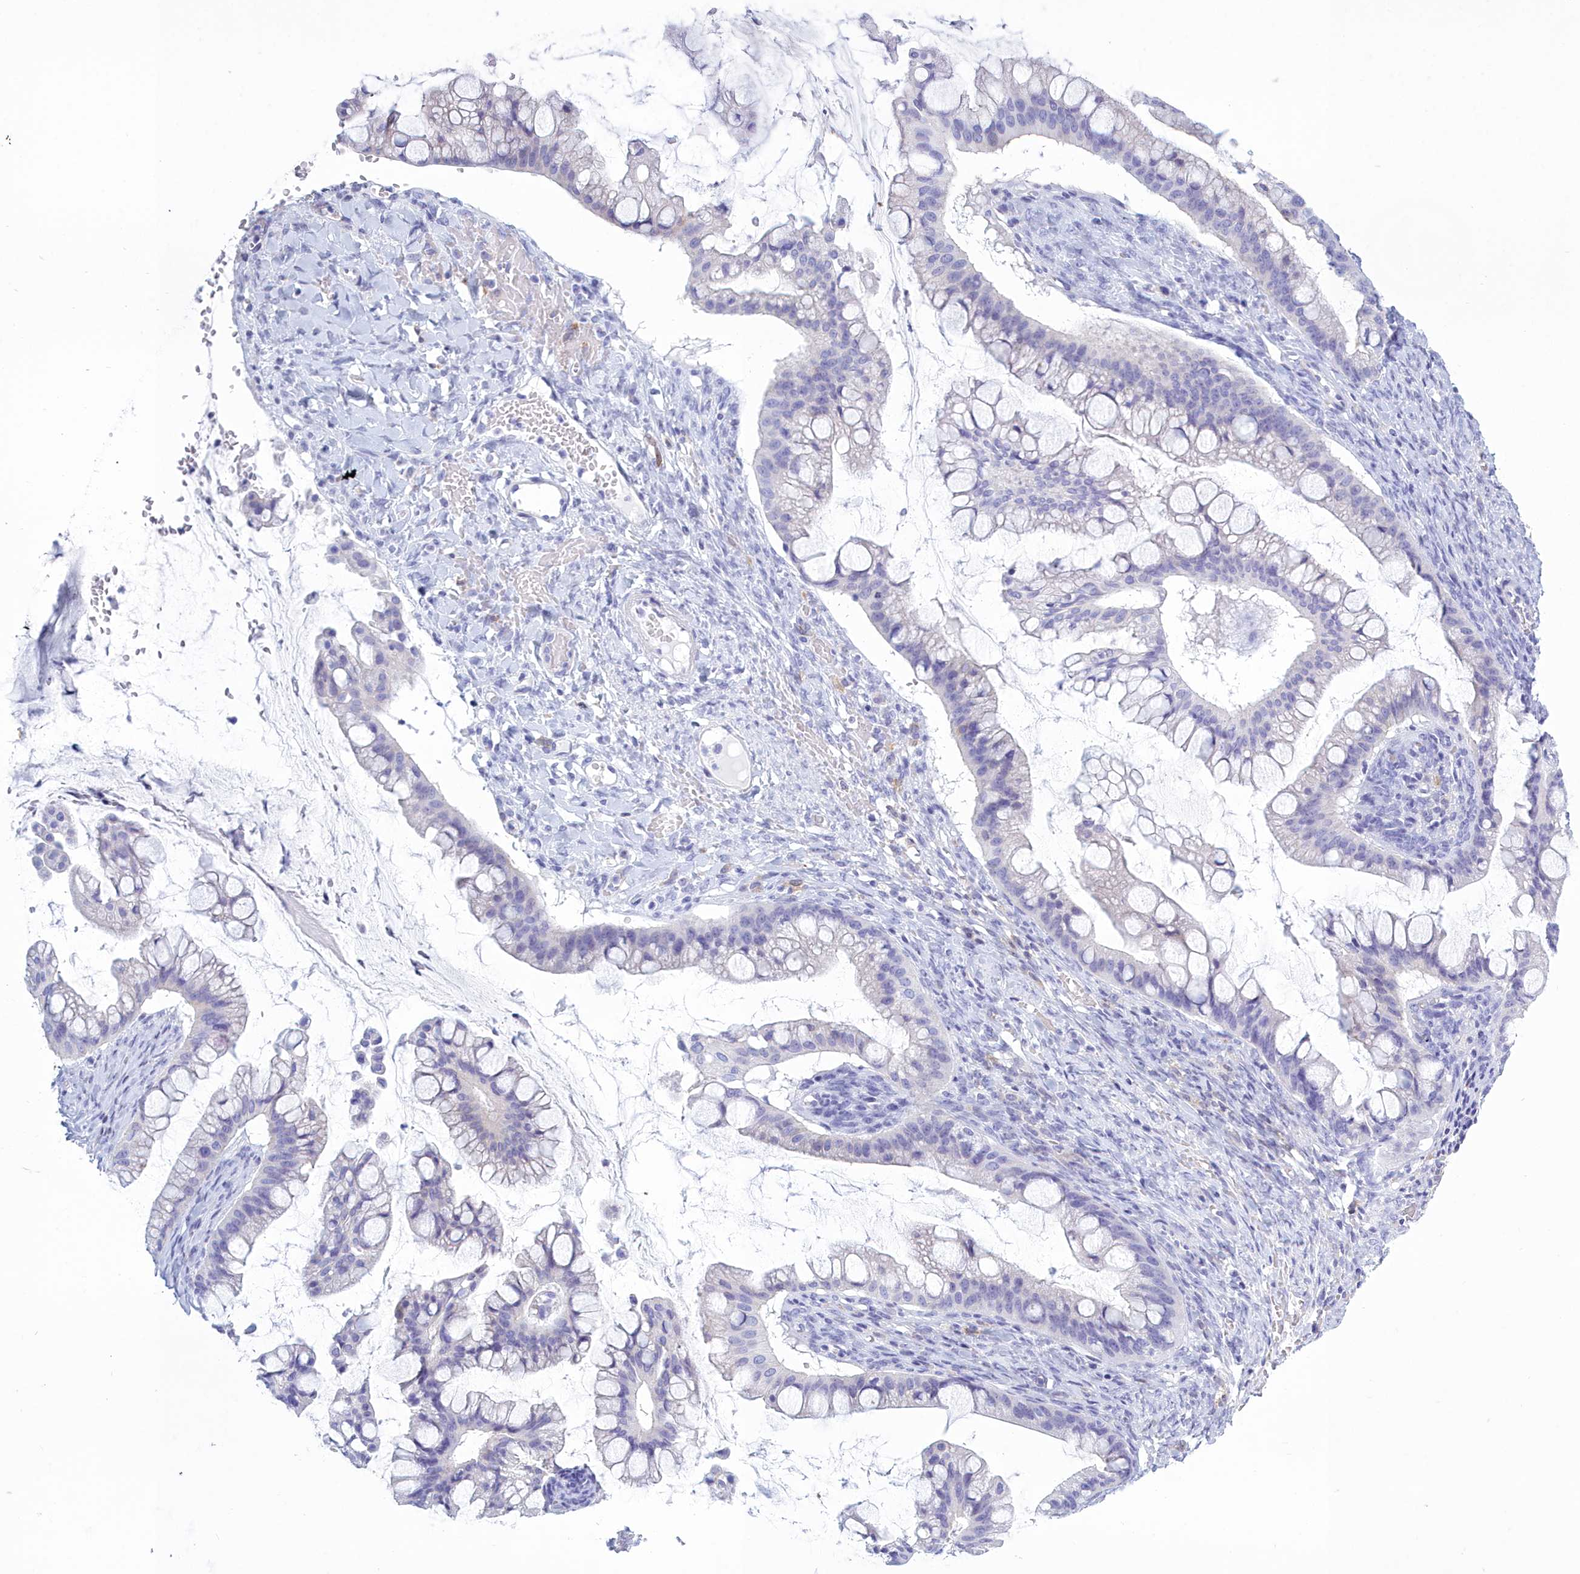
{"staining": {"intensity": "negative", "quantity": "none", "location": "none"}, "tissue": "ovarian cancer", "cell_type": "Tumor cells", "image_type": "cancer", "snomed": [{"axis": "morphology", "description": "Cystadenocarcinoma, mucinous, NOS"}, {"axis": "topography", "description": "Ovary"}], "caption": "Ovarian cancer stained for a protein using immunohistochemistry (IHC) reveals no expression tumor cells.", "gene": "TMEM97", "patient": {"sex": "female", "age": 73}}